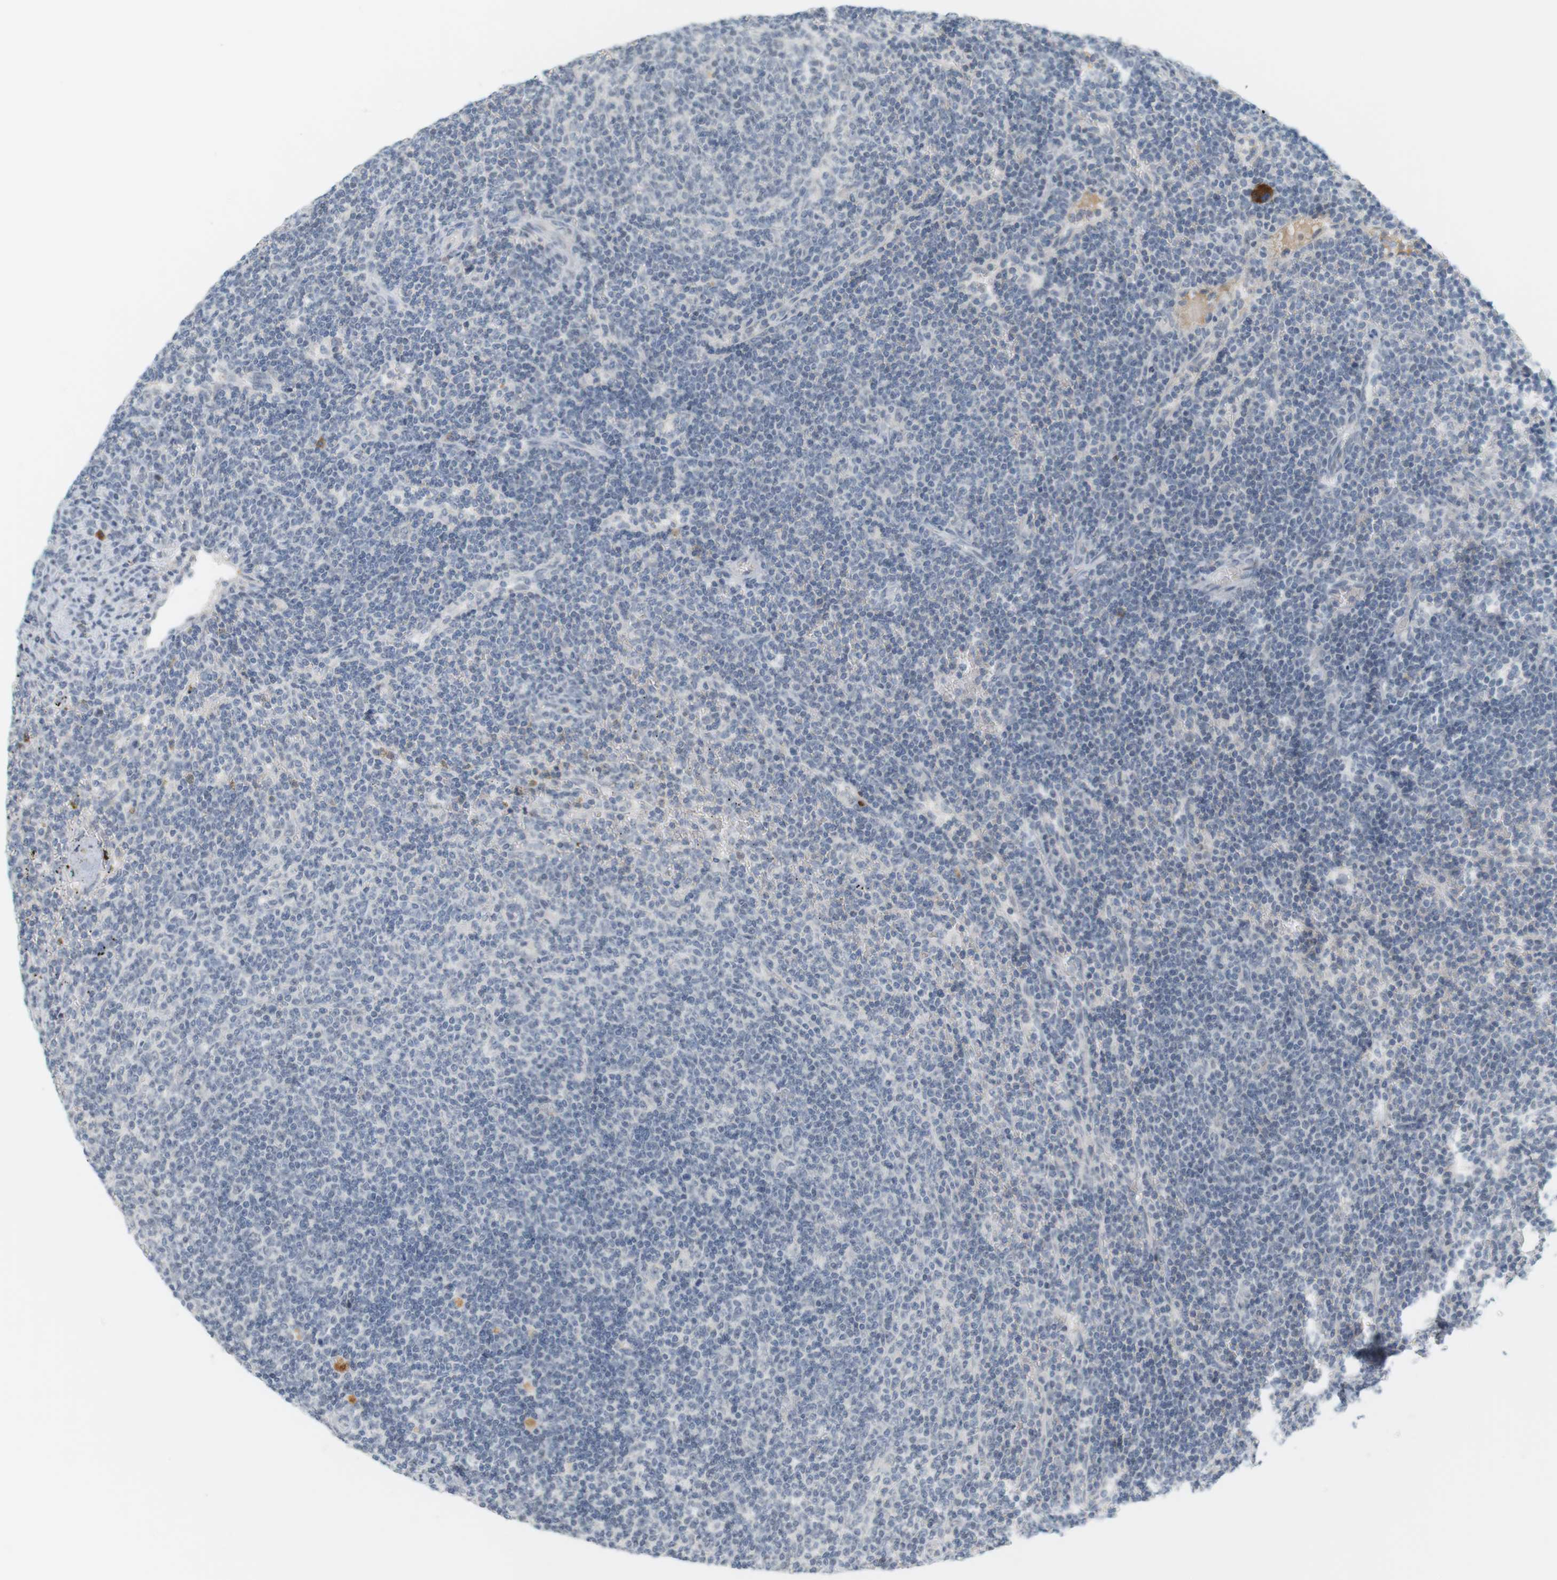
{"staining": {"intensity": "negative", "quantity": "none", "location": "none"}, "tissue": "lymphoma", "cell_type": "Tumor cells", "image_type": "cancer", "snomed": [{"axis": "morphology", "description": "Malignant lymphoma, non-Hodgkin's type, Low grade"}, {"axis": "topography", "description": "Spleen"}], "caption": "A high-resolution photomicrograph shows immunohistochemistry staining of lymphoma, which shows no significant expression in tumor cells.", "gene": "DMC1", "patient": {"sex": "female", "age": 50}}